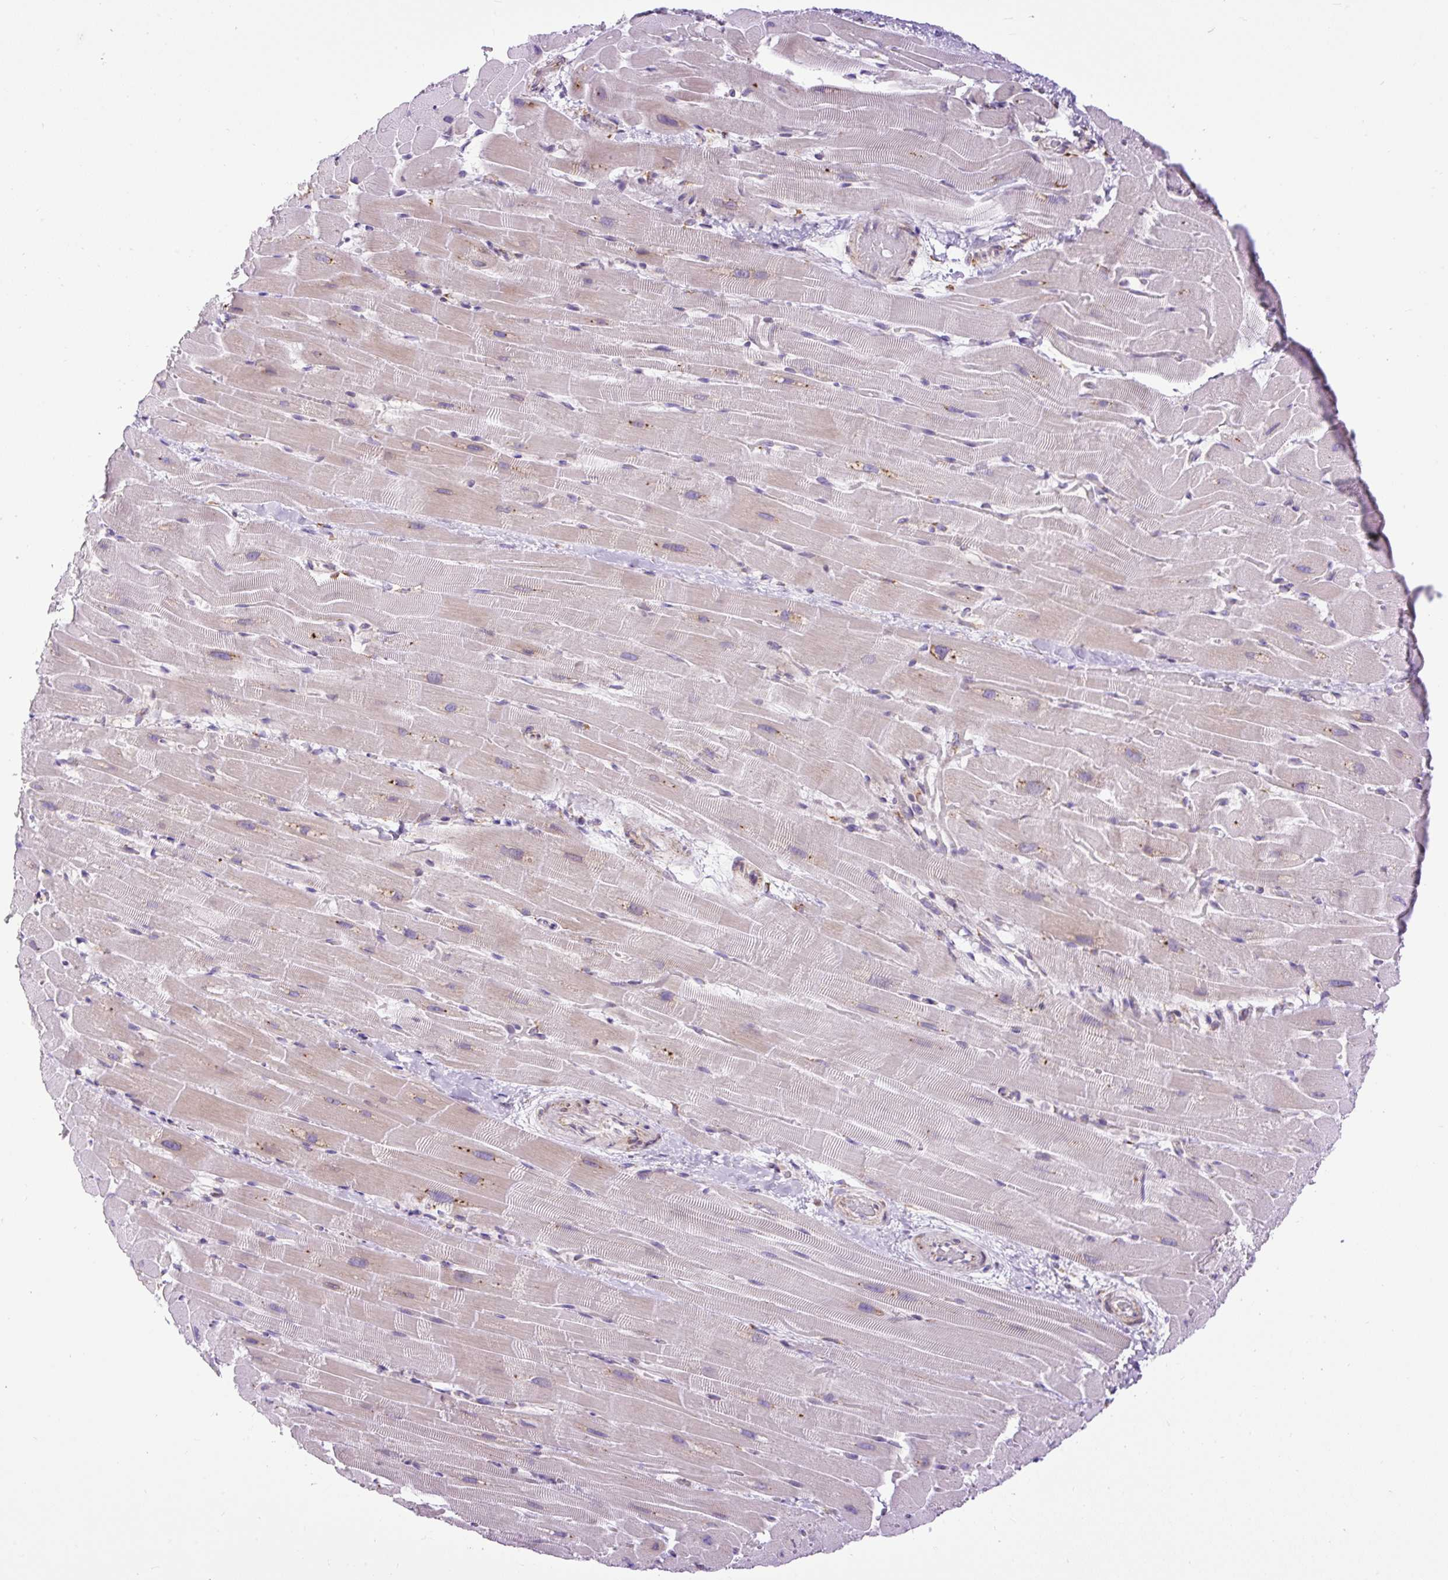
{"staining": {"intensity": "moderate", "quantity": "<25%", "location": "cytoplasmic/membranous"}, "tissue": "heart muscle", "cell_type": "Cardiomyocytes", "image_type": "normal", "snomed": [{"axis": "morphology", "description": "Normal tissue, NOS"}, {"axis": "topography", "description": "Heart"}], "caption": "A brown stain labels moderate cytoplasmic/membranous expression of a protein in cardiomyocytes of normal human heart muscle.", "gene": "DDOST", "patient": {"sex": "male", "age": 37}}